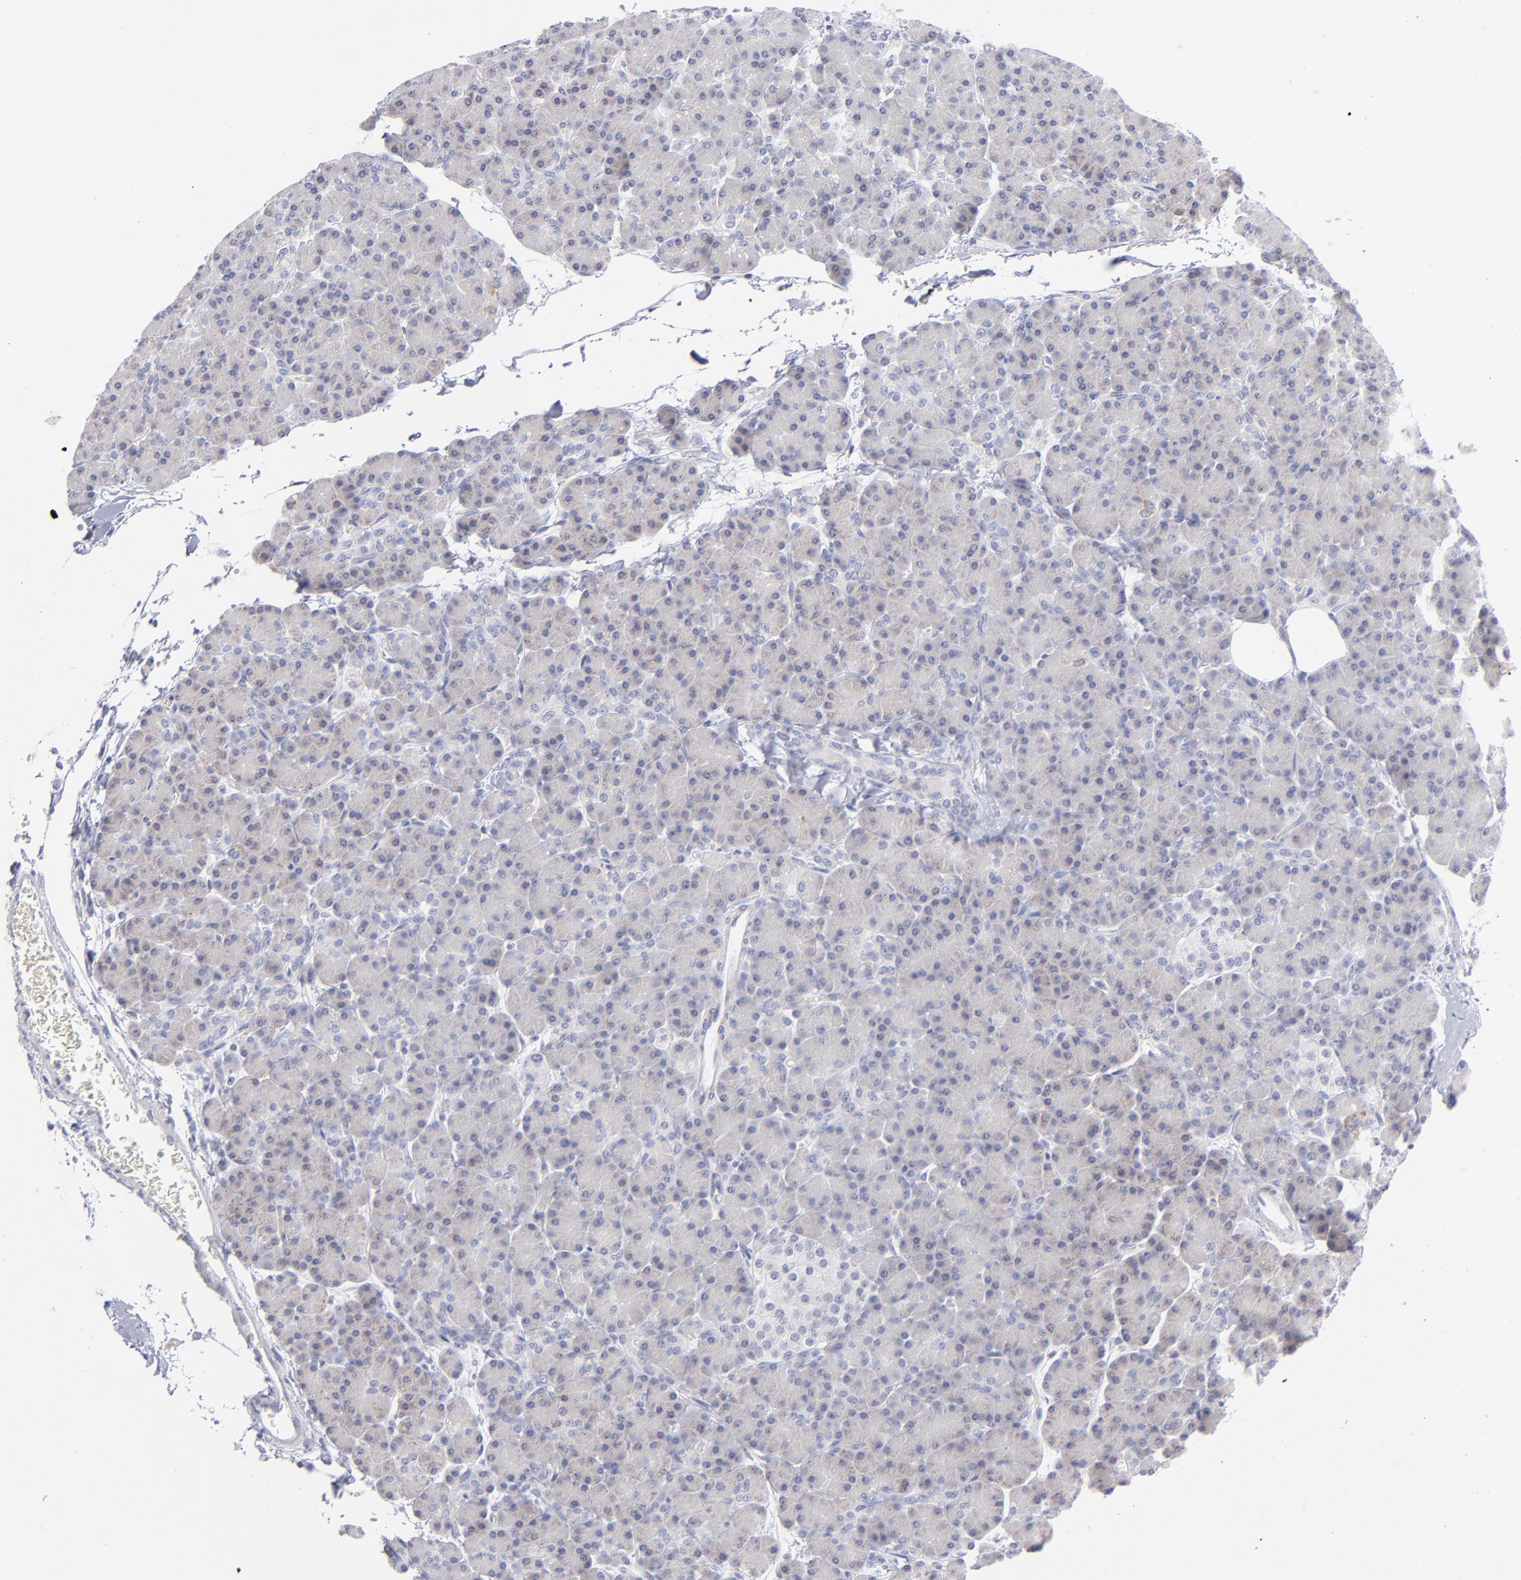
{"staining": {"intensity": "weak", "quantity": "25%-75%", "location": "cytoplasmic/membranous"}, "tissue": "pancreas", "cell_type": "Exocrine glandular cells", "image_type": "normal", "snomed": [{"axis": "morphology", "description": "Normal tissue, NOS"}, {"axis": "topography", "description": "Pancreas"}], "caption": "This histopathology image shows immunohistochemistry staining of benign pancreas, with low weak cytoplasmic/membranous positivity in about 25%-75% of exocrine glandular cells.", "gene": "MTHFD2", "patient": {"sex": "female", "age": 43}}